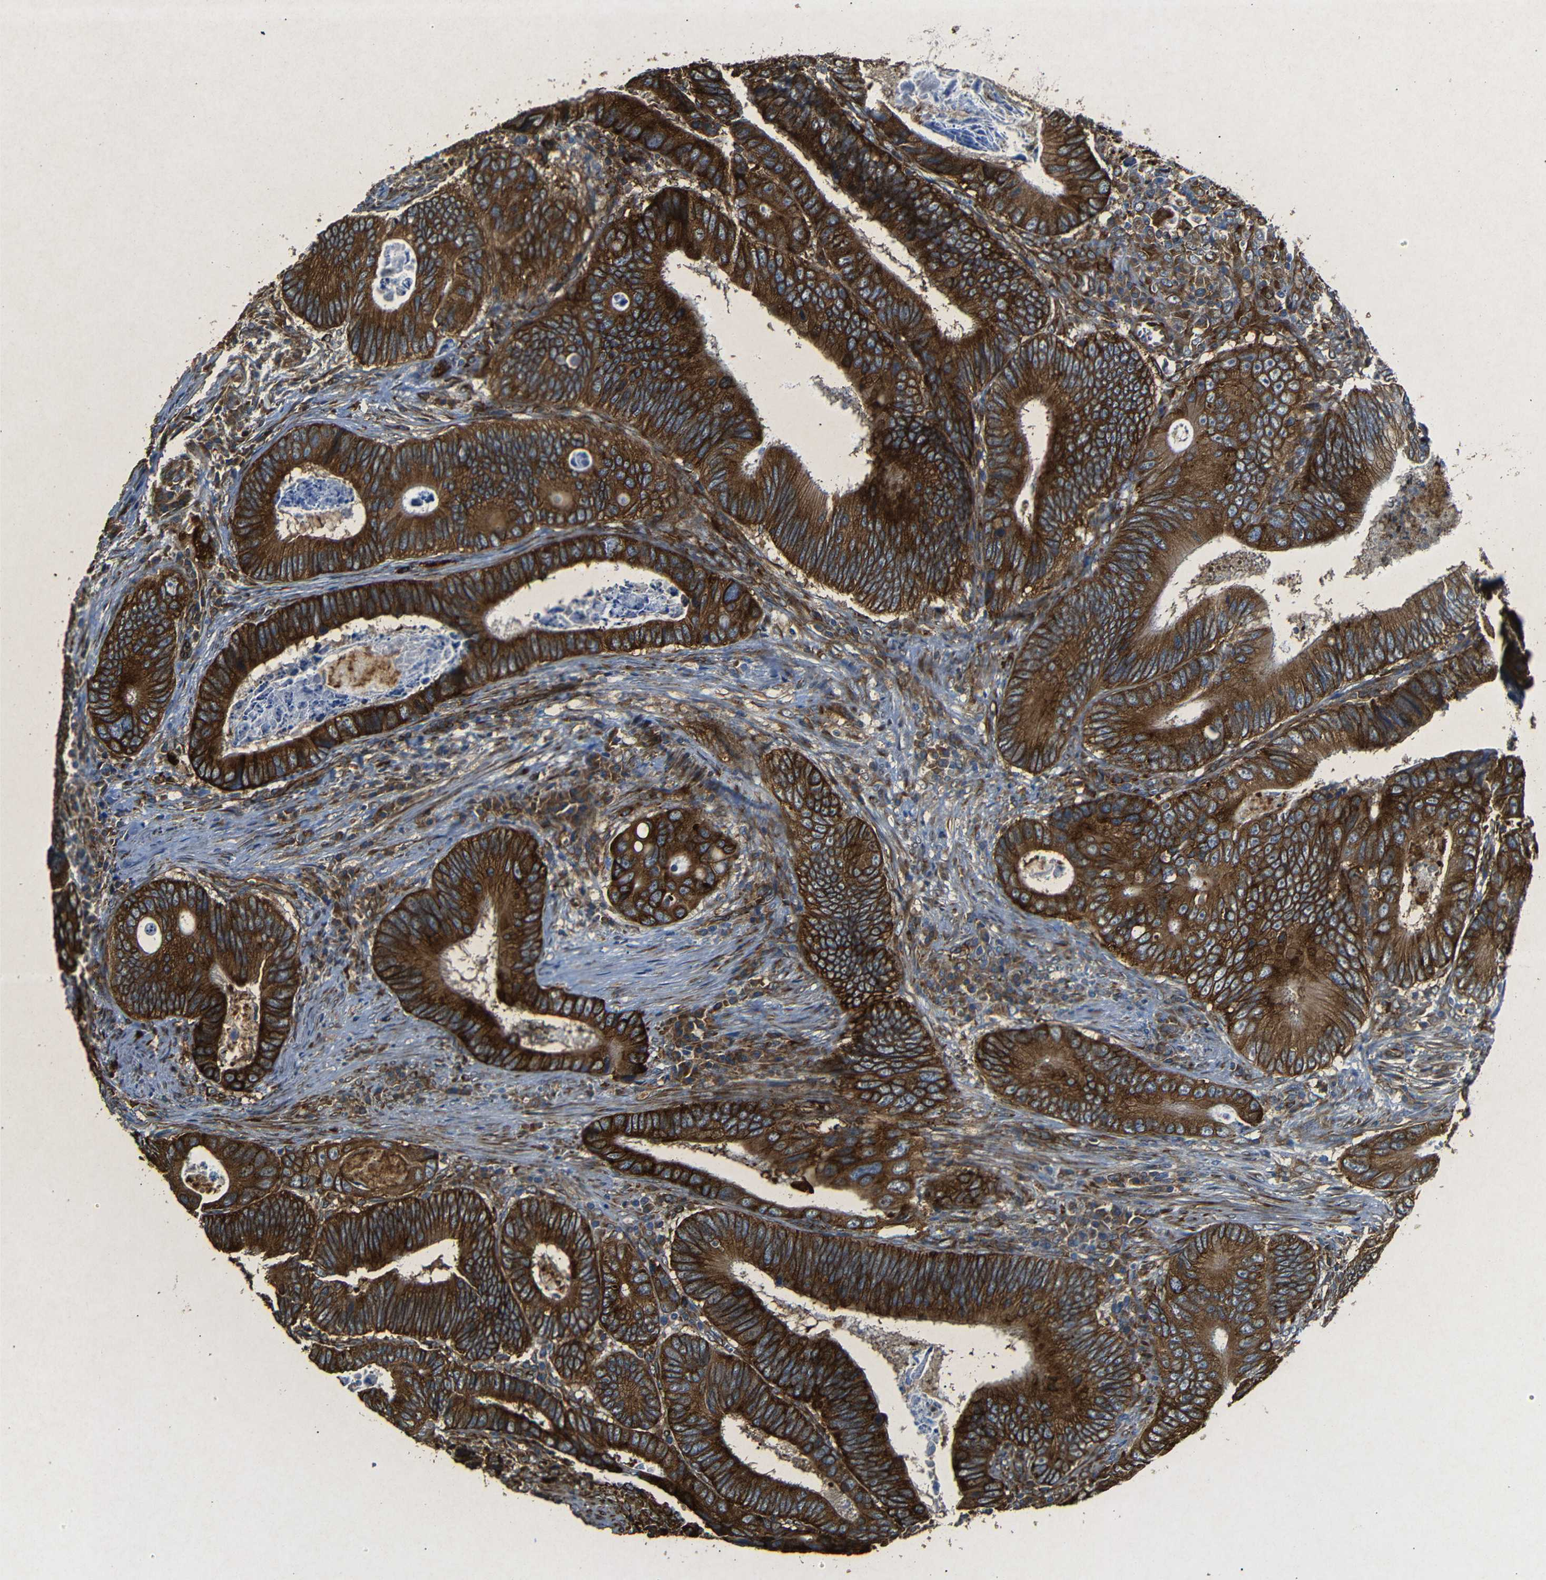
{"staining": {"intensity": "strong", "quantity": ">75%", "location": "cytoplasmic/membranous"}, "tissue": "colorectal cancer", "cell_type": "Tumor cells", "image_type": "cancer", "snomed": [{"axis": "morphology", "description": "Inflammation, NOS"}, {"axis": "morphology", "description": "Adenocarcinoma, NOS"}, {"axis": "topography", "description": "Colon"}], "caption": "High-magnification brightfield microscopy of adenocarcinoma (colorectal) stained with DAB (brown) and counterstained with hematoxylin (blue). tumor cells exhibit strong cytoplasmic/membranous expression is appreciated in approximately>75% of cells.", "gene": "BTF3", "patient": {"sex": "male", "age": 72}}